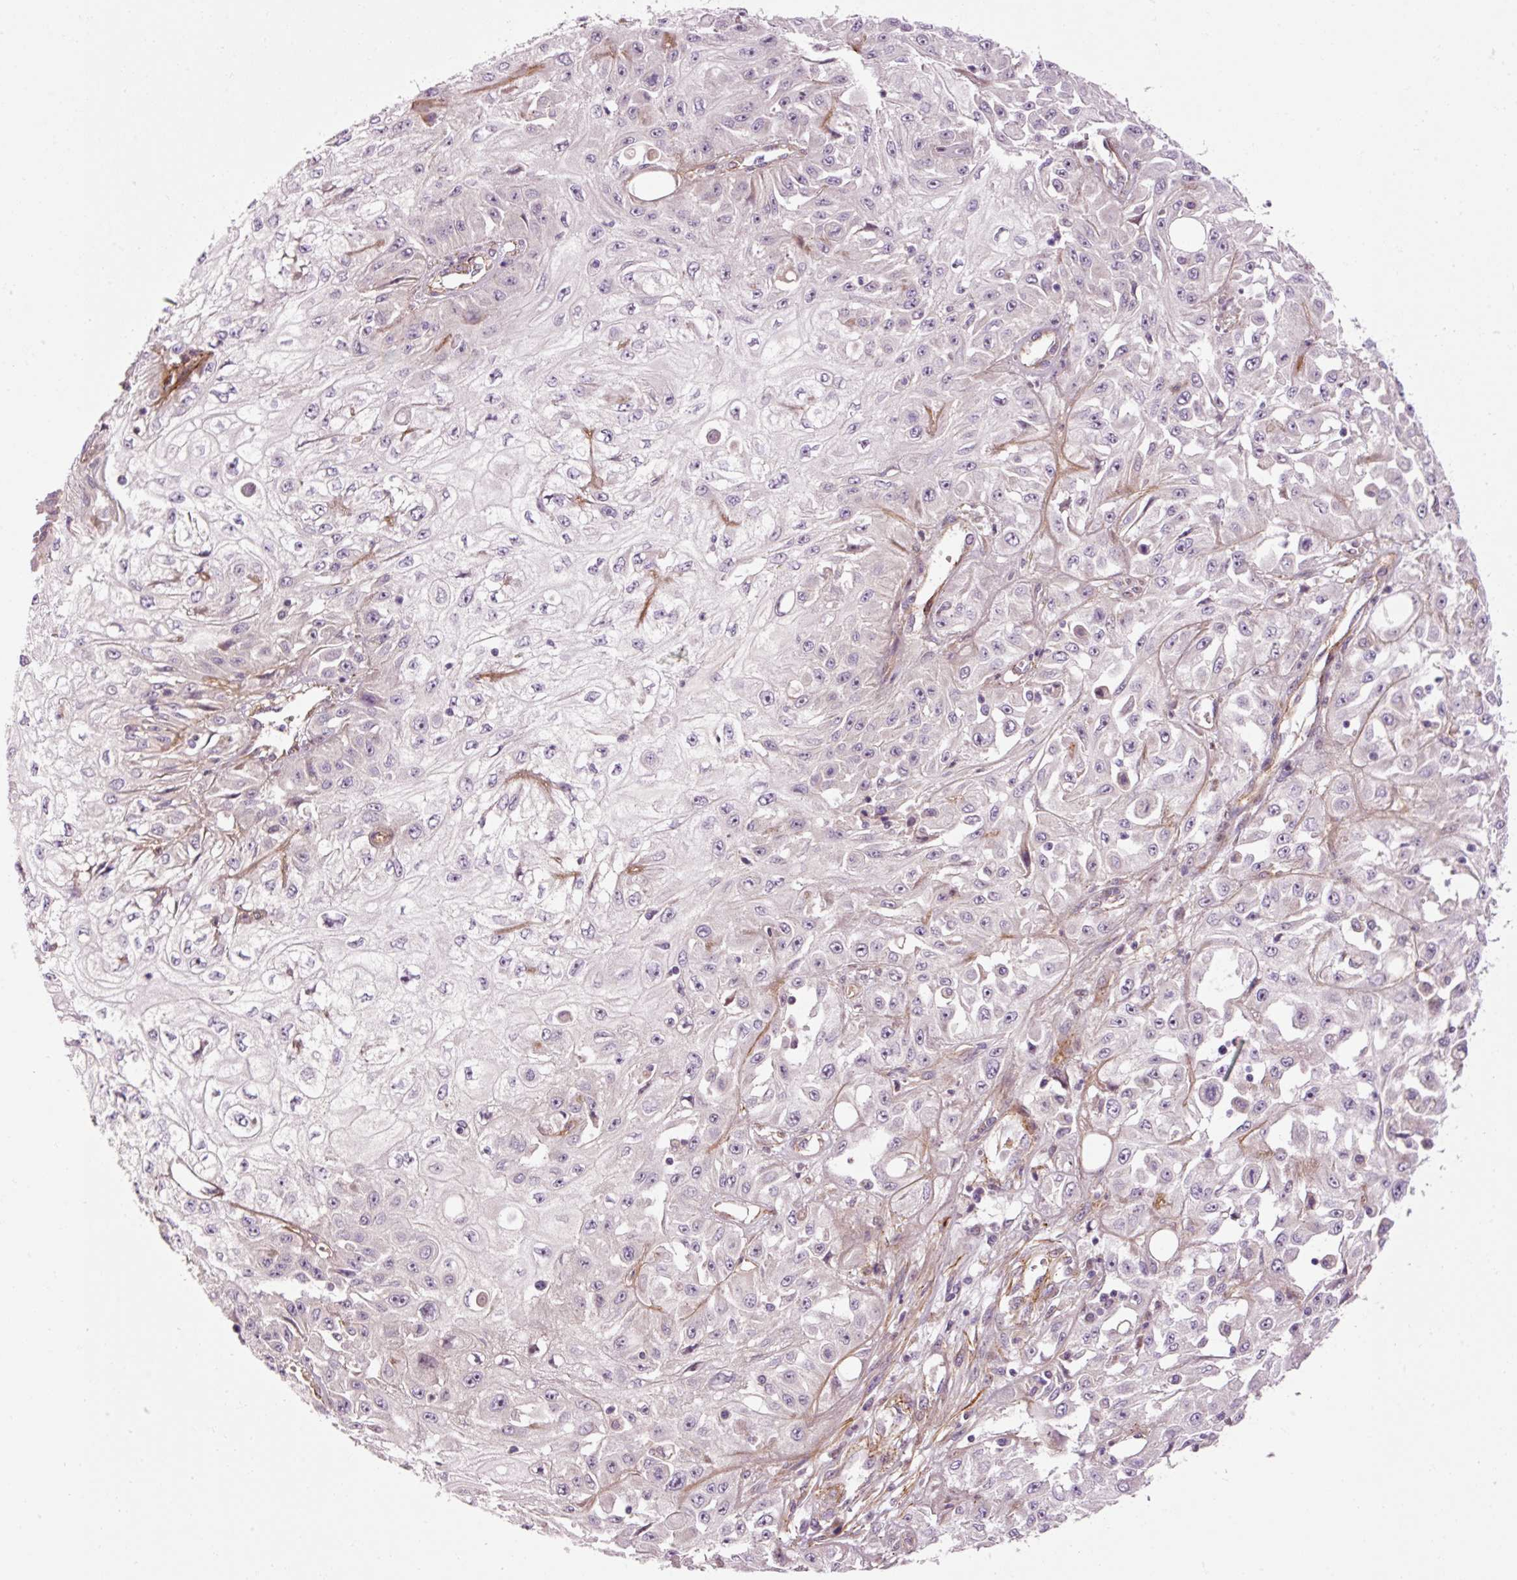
{"staining": {"intensity": "negative", "quantity": "none", "location": "none"}, "tissue": "skin cancer", "cell_type": "Tumor cells", "image_type": "cancer", "snomed": [{"axis": "morphology", "description": "Squamous cell carcinoma, NOS"}, {"axis": "morphology", "description": "Squamous cell carcinoma, metastatic, NOS"}, {"axis": "topography", "description": "Skin"}, {"axis": "topography", "description": "Lymph node"}], "caption": "This micrograph is of skin metastatic squamous cell carcinoma stained with immunohistochemistry (IHC) to label a protein in brown with the nuclei are counter-stained blue. There is no positivity in tumor cells.", "gene": "ANKRD20A1", "patient": {"sex": "male", "age": 75}}